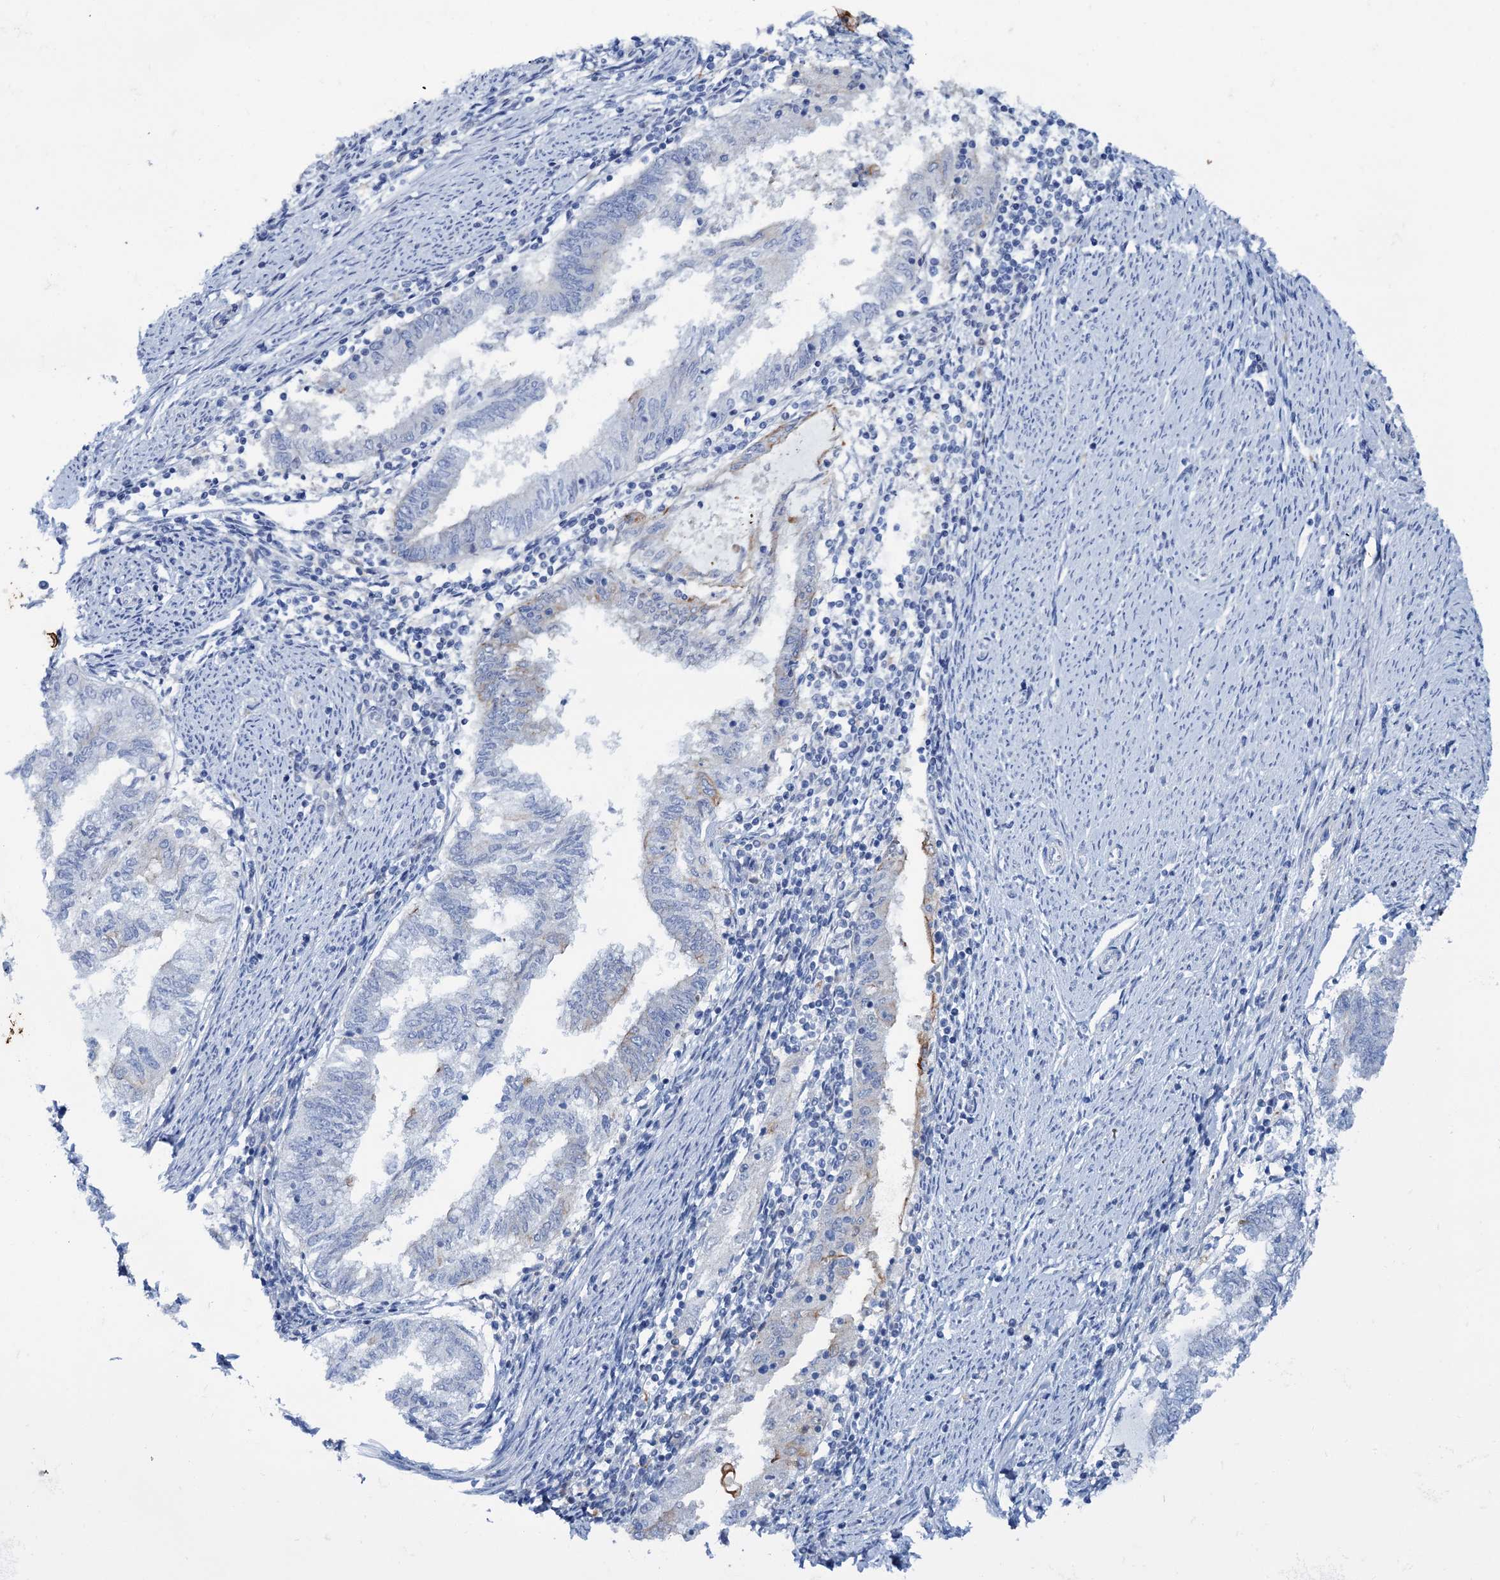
{"staining": {"intensity": "negative", "quantity": "none", "location": "none"}, "tissue": "endometrial cancer", "cell_type": "Tumor cells", "image_type": "cancer", "snomed": [{"axis": "morphology", "description": "Adenocarcinoma, NOS"}, {"axis": "topography", "description": "Endometrium"}], "caption": "DAB immunohistochemical staining of adenocarcinoma (endometrial) reveals no significant staining in tumor cells.", "gene": "FAAP20", "patient": {"sex": "female", "age": 79}}